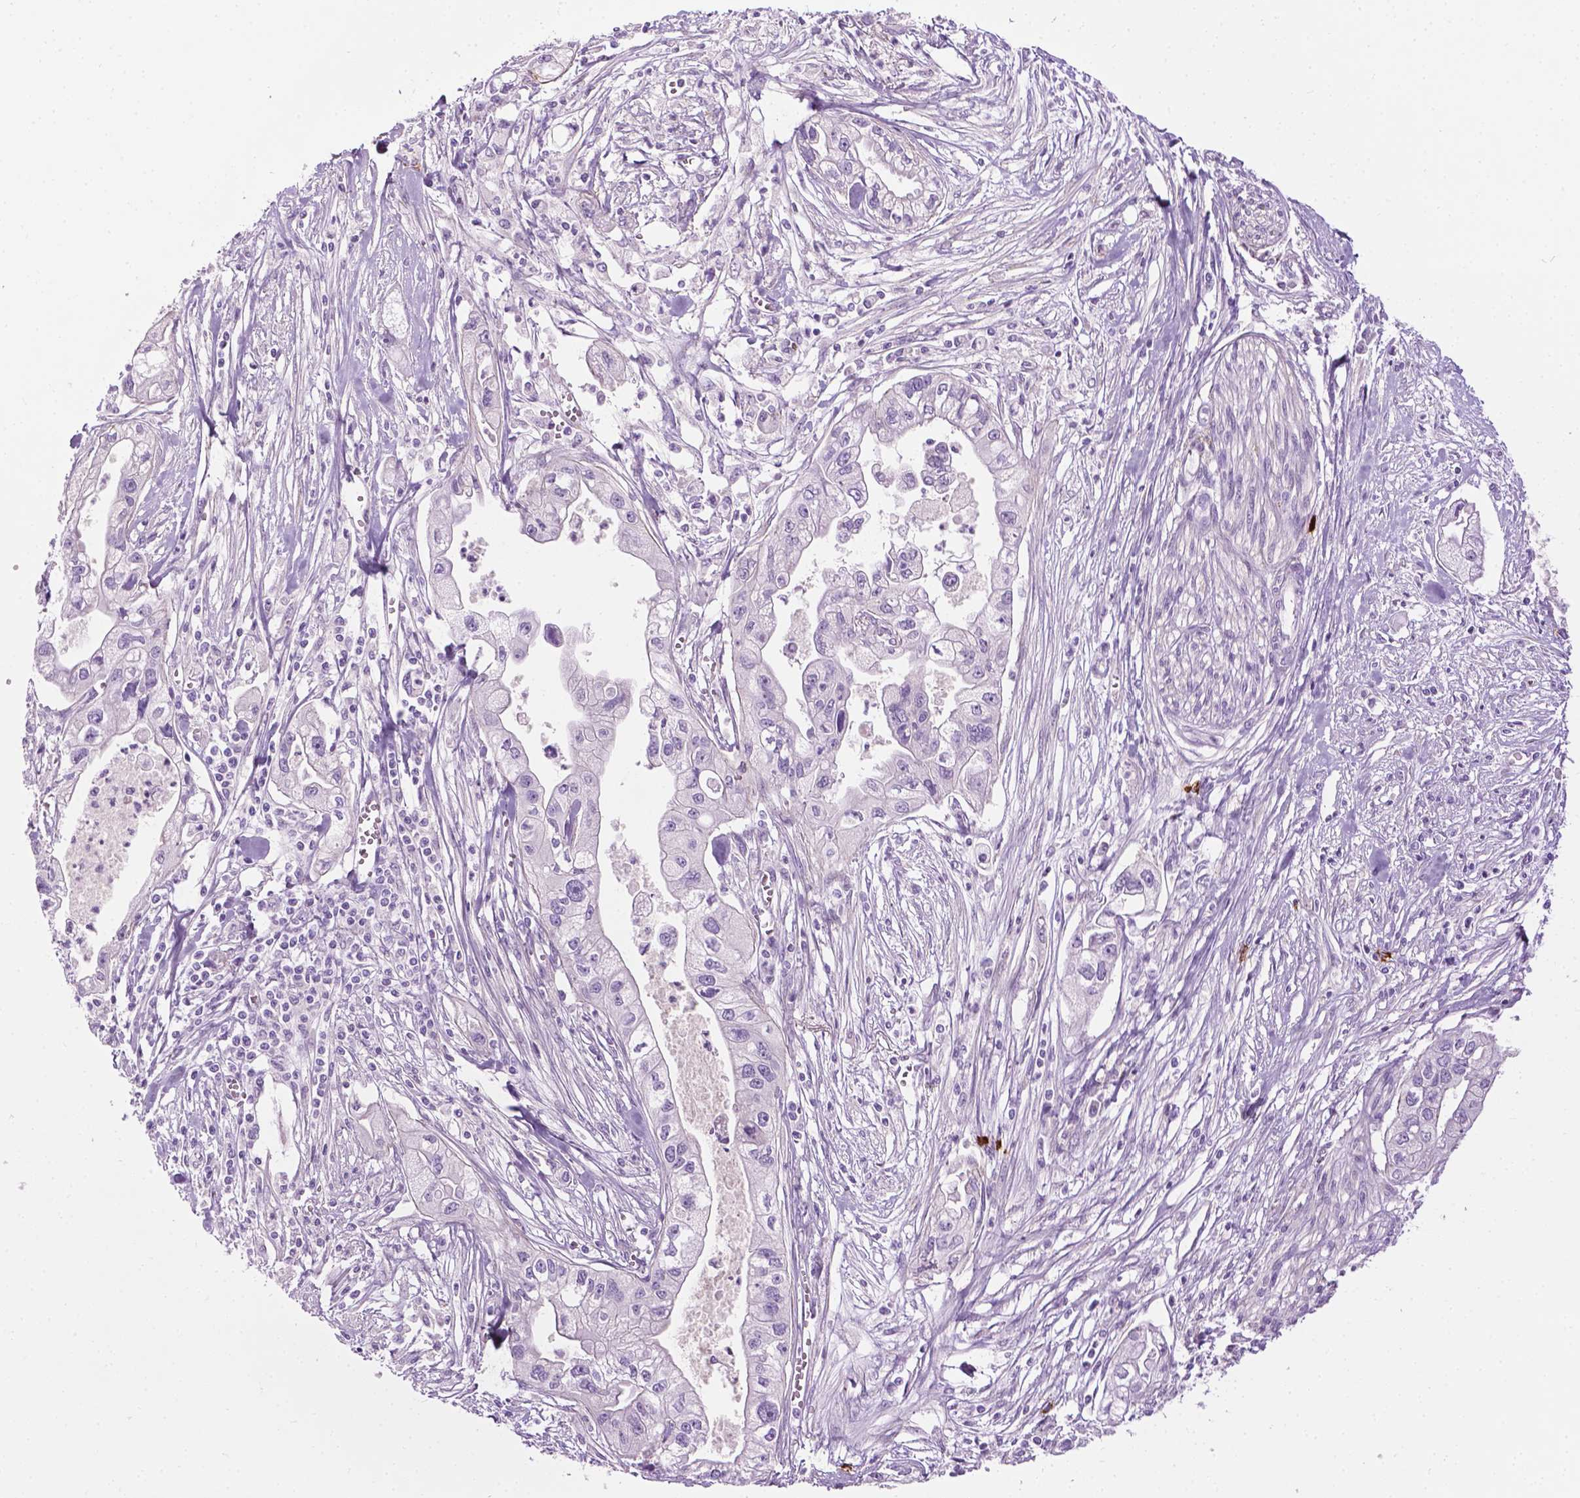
{"staining": {"intensity": "negative", "quantity": "none", "location": "none"}, "tissue": "pancreatic cancer", "cell_type": "Tumor cells", "image_type": "cancer", "snomed": [{"axis": "morphology", "description": "Adenocarcinoma, NOS"}, {"axis": "topography", "description": "Pancreas"}], "caption": "High power microscopy image of an immunohistochemistry (IHC) micrograph of pancreatic adenocarcinoma, revealing no significant positivity in tumor cells.", "gene": "SPECC1L", "patient": {"sex": "male", "age": 70}}